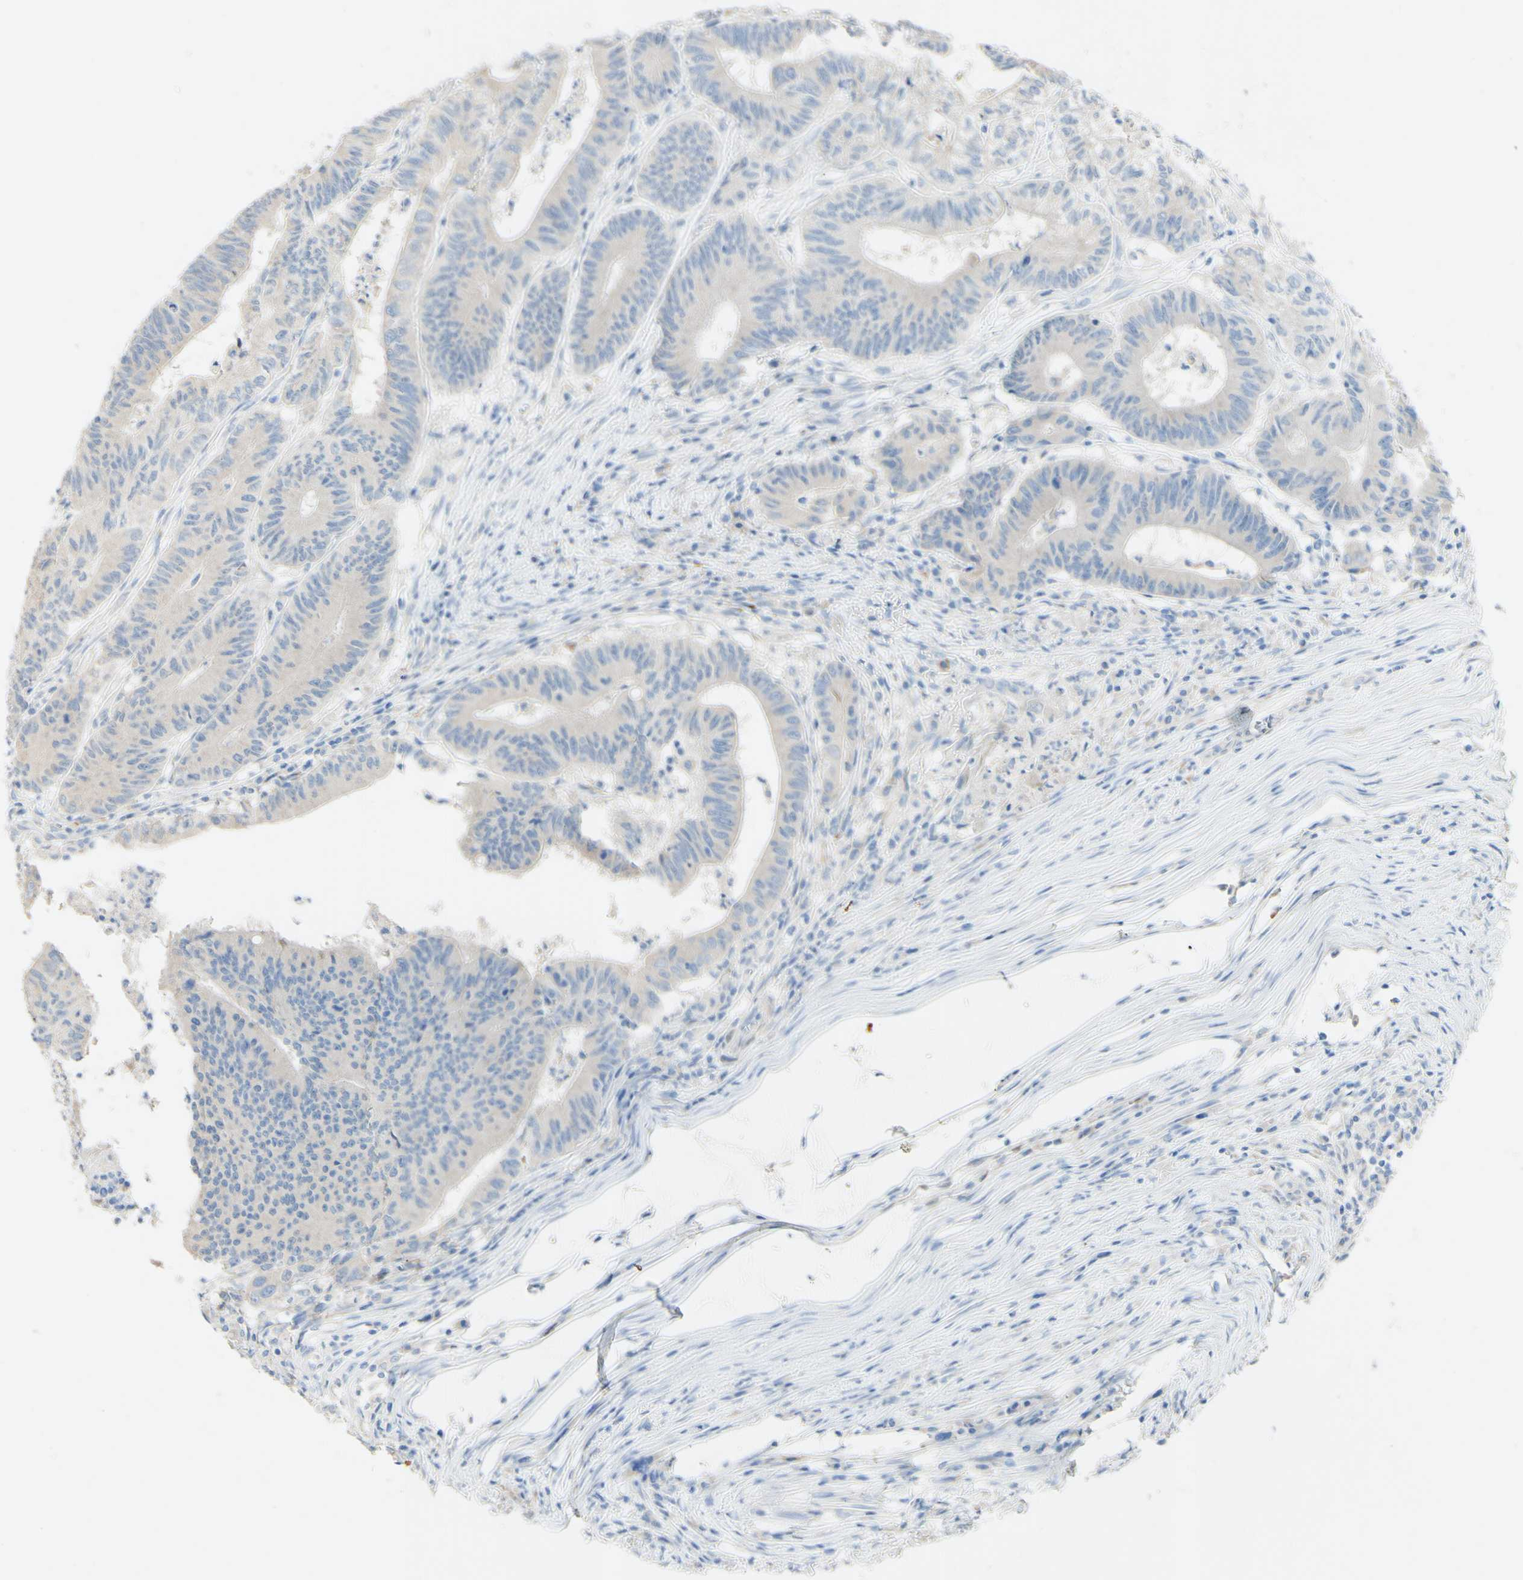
{"staining": {"intensity": "negative", "quantity": "none", "location": "none"}, "tissue": "colorectal cancer", "cell_type": "Tumor cells", "image_type": "cancer", "snomed": [{"axis": "morphology", "description": "Adenocarcinoma, NOS"}, {"axis": "topography", "description": "Colon"}], "caption": "Tumor cells show no significant positivity in adenocarcinoma (colorectal).", "gene": "FGF4", "patient": {"sex": "male", "age": 45}}